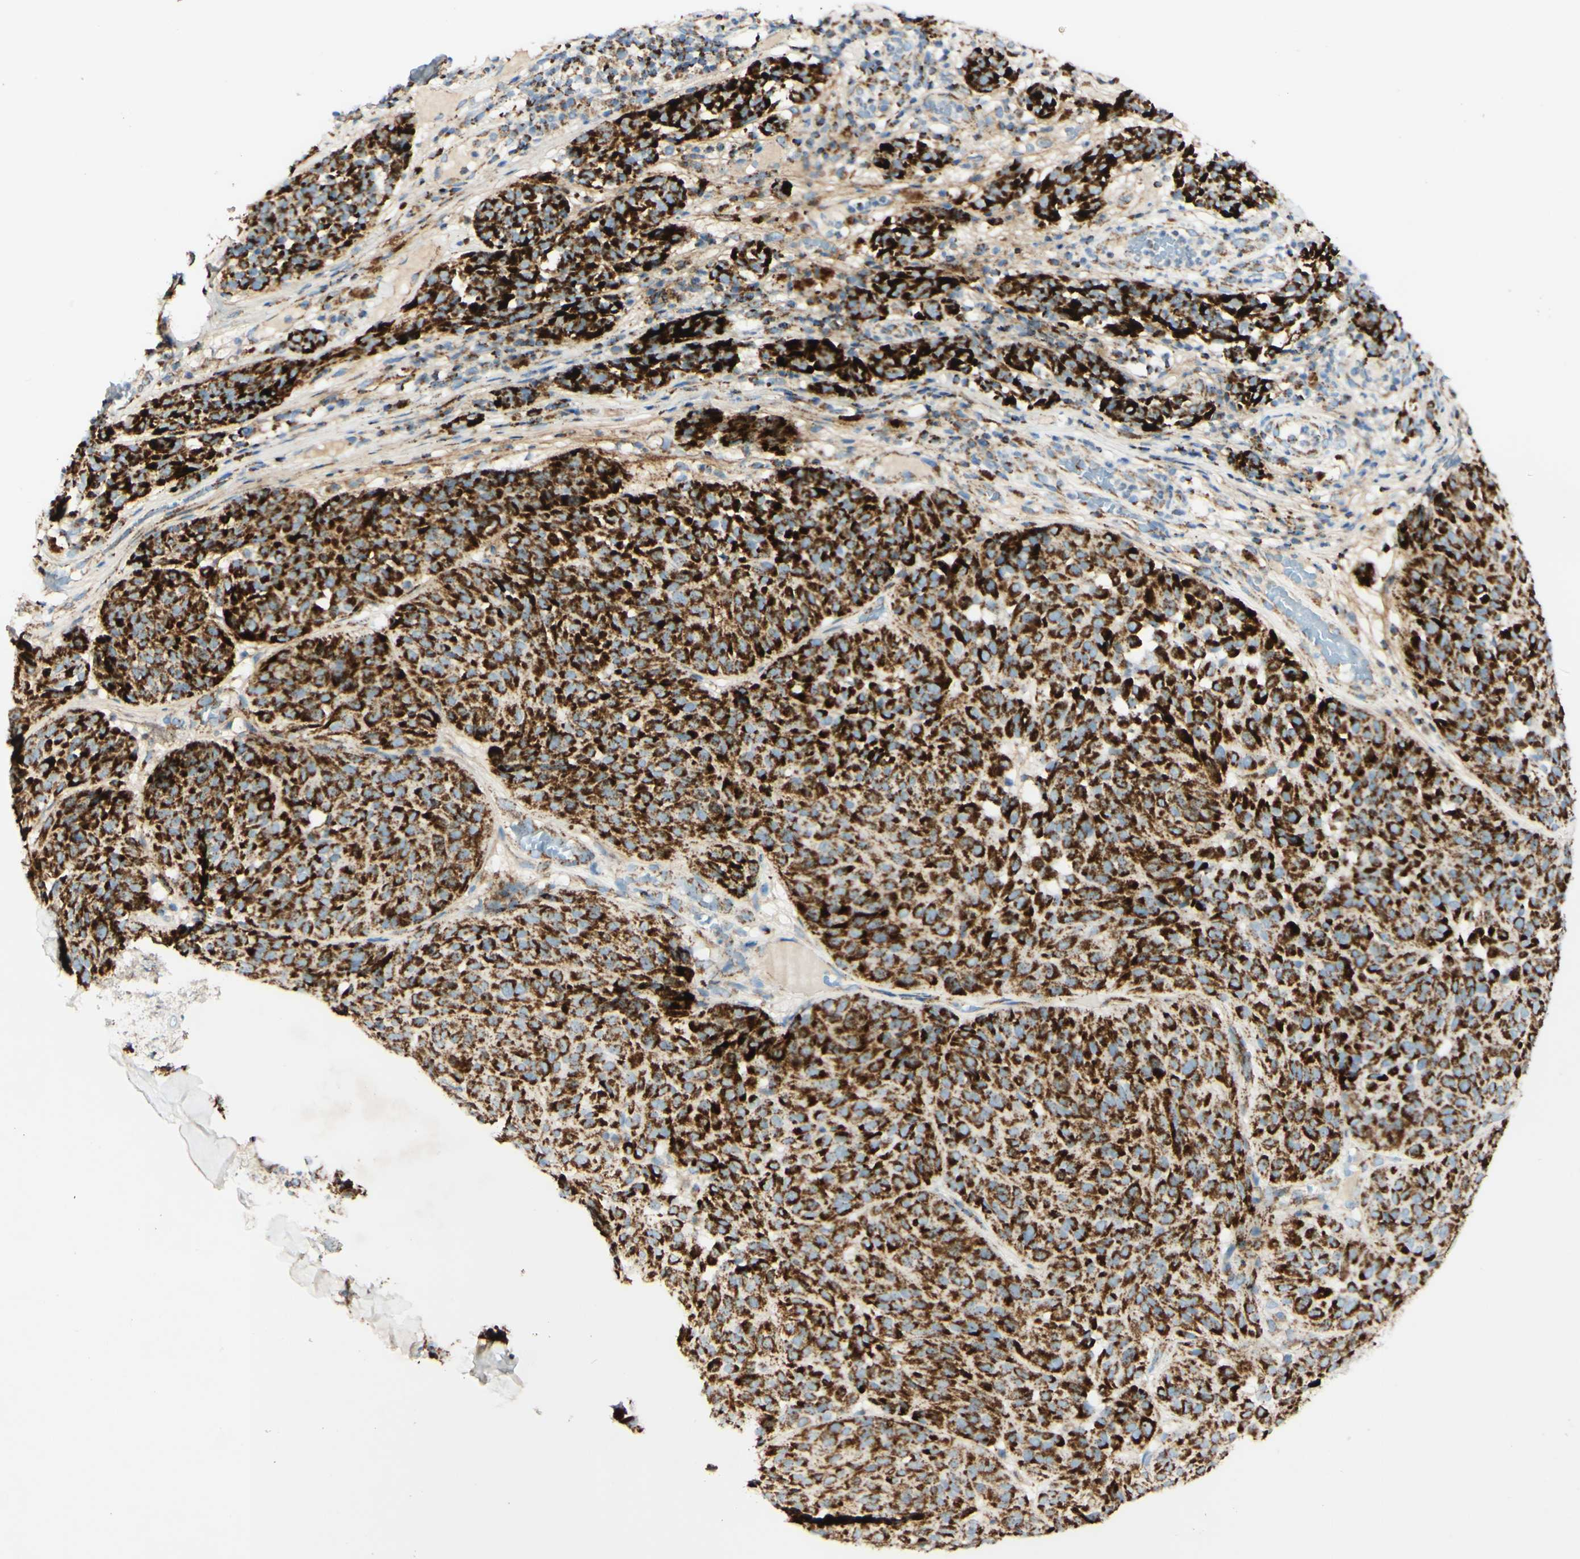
{"staining": {"intensity": "strong", "quantity": ">75%", "location": "cytoplasmic/membranous"}, "tissue": "melanoma", "cell_type": "Tumor cells", "image_type": "cancer", "snomed": [{"axis": "morphology", "description": "Malignant melanoma, NOS"}, {"axis": "topography", "description": "Skin"}], "caption": "Protein expression analysis of melanoma displays strong cytoplasmic/membranous staining in approximately >75% of tumor cells. The staining is performed using DAB brown chromogen to label protein expression. The nuclei are counter-stained blue using hematoxylin.", "gene": "OXCT1", "patient": {"sex": "female", "age": 46}}